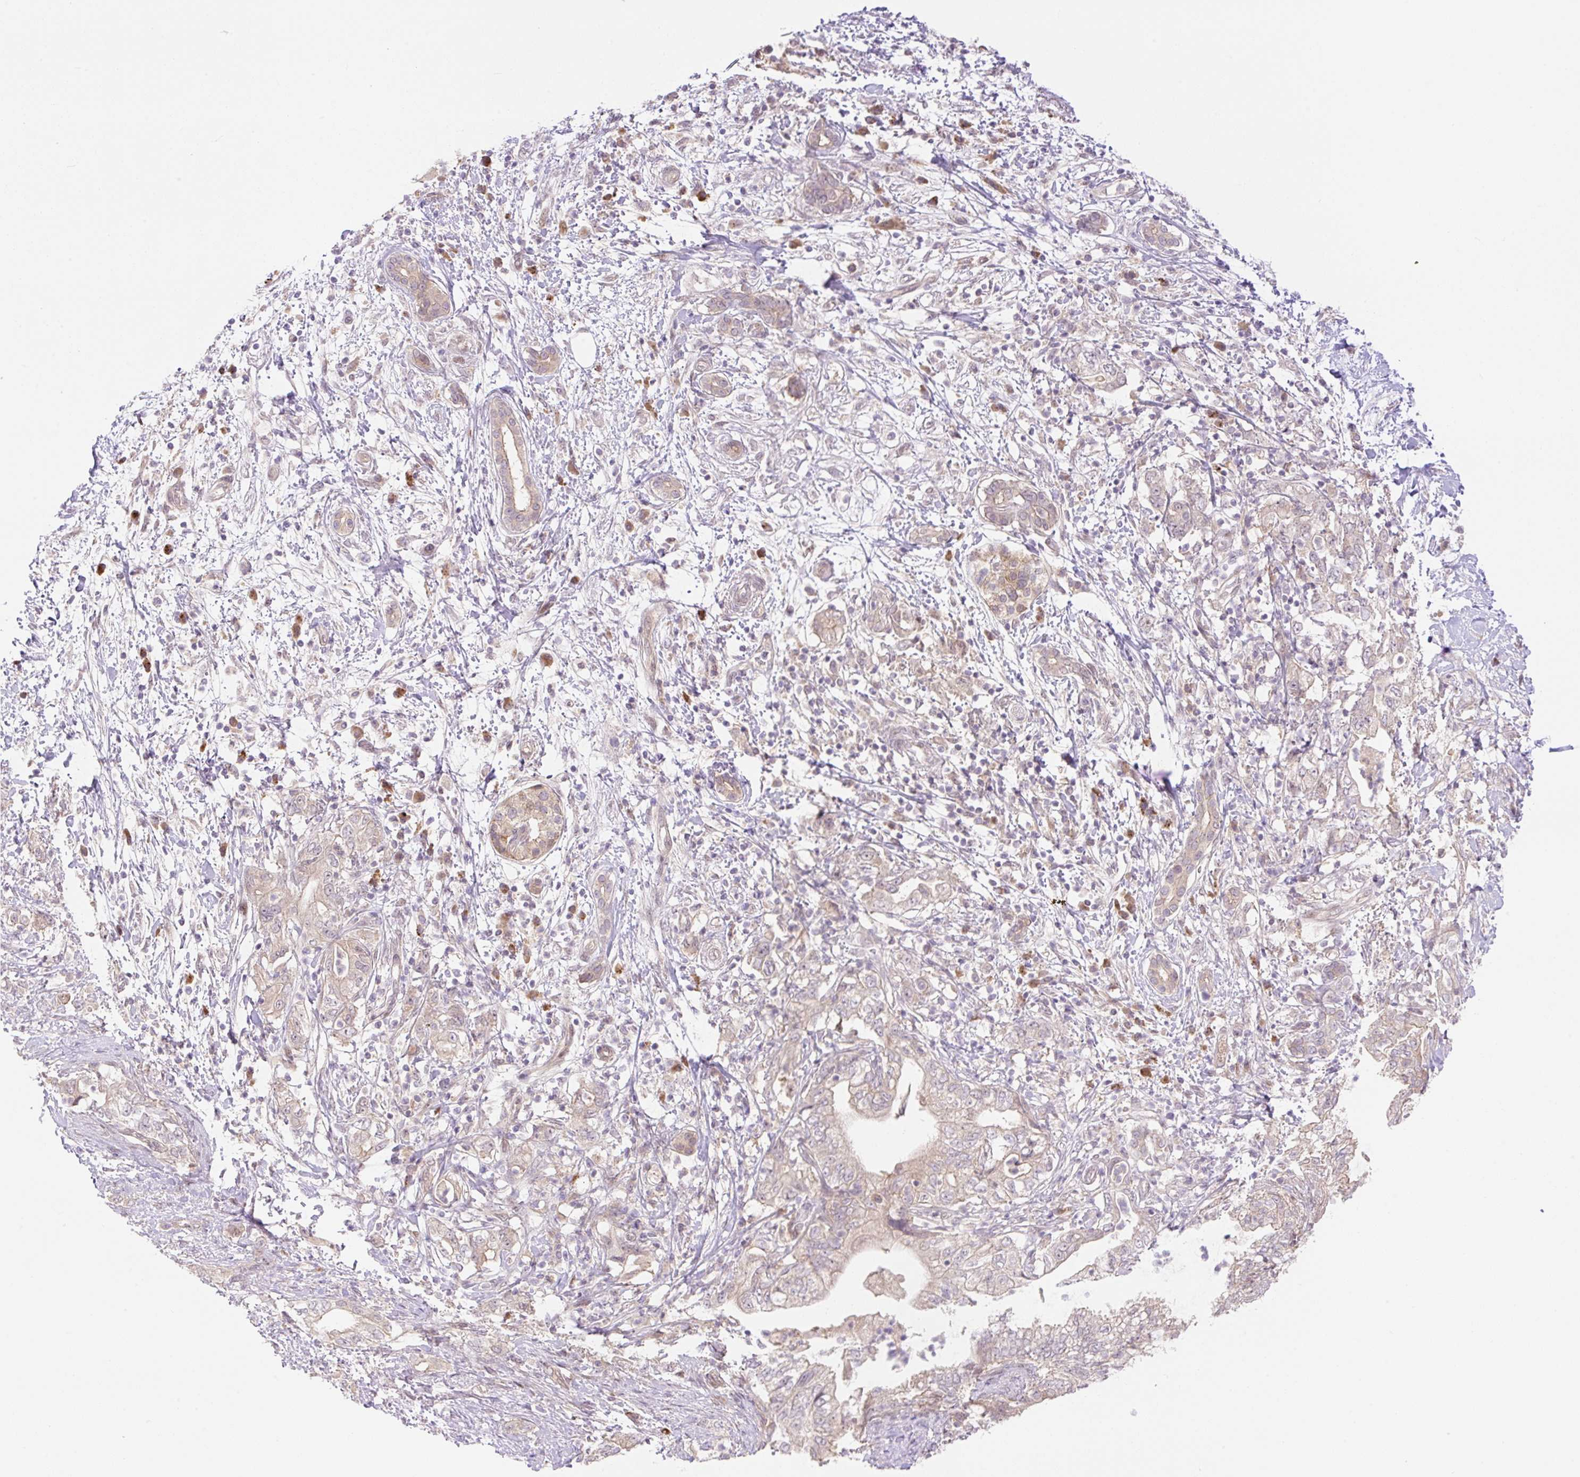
{"staining": {"intensity": "weak", "quantity": ">75%", "location": "cytoplasmic/membranous"}, "tissue": "pancreatic cancer", "cell_type": "Tumor cells", "image_type": "cancer", "snomed": [{"axis": "morphology", "description": "Adenocarcinoma, NOS"}, {"axis": "topography", "description": "Pancreas"}], "caption": "A brown stain shows weak cytoplasmic/membranous positivity of a protein in human pancreatic adenocarcinoma tumor cells.", "gene": "VPS25", "patient": {"sex": "female", "age": 73}}